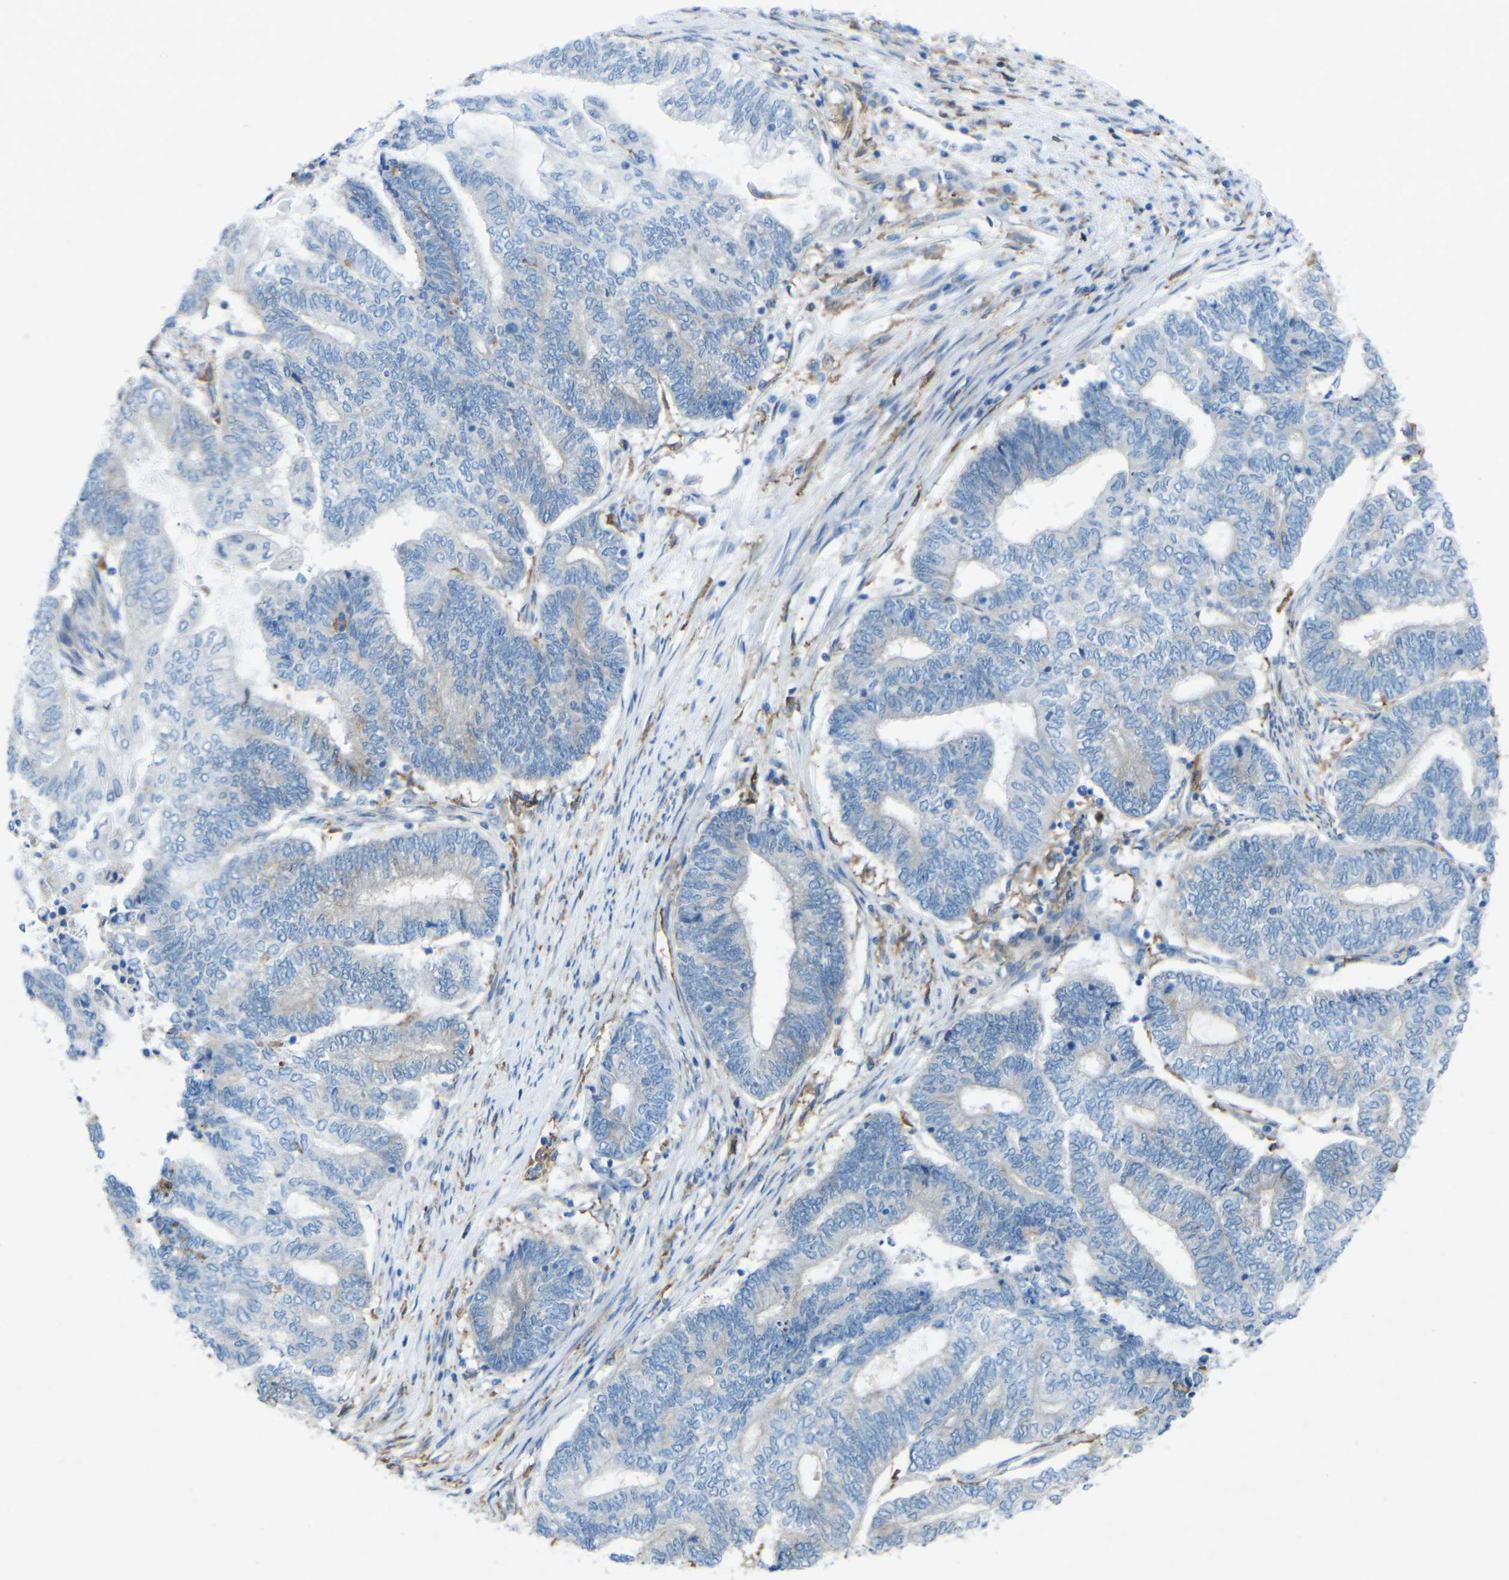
{"staining": {"intensity": "negative", "quantity": "none", "location": "none"}, "tissue": "endometrial cancer", "cell_type": "Tumor cells", "image_type": "cancer", "snomed": [{"axis": "morphology", "description": "Adenocarcinoma, NOS"}, {"axis": "topography", "description": "Uterus"}, {"axis": "topography", "description": "Endometrium"}], "caption": "This is an immunohistochemistry (IHC) histopathology image of human endometrial cancer. There is no expression in tumor cells.", "gene": "STK11", "patient": {"sex": "female", "age": 70}}